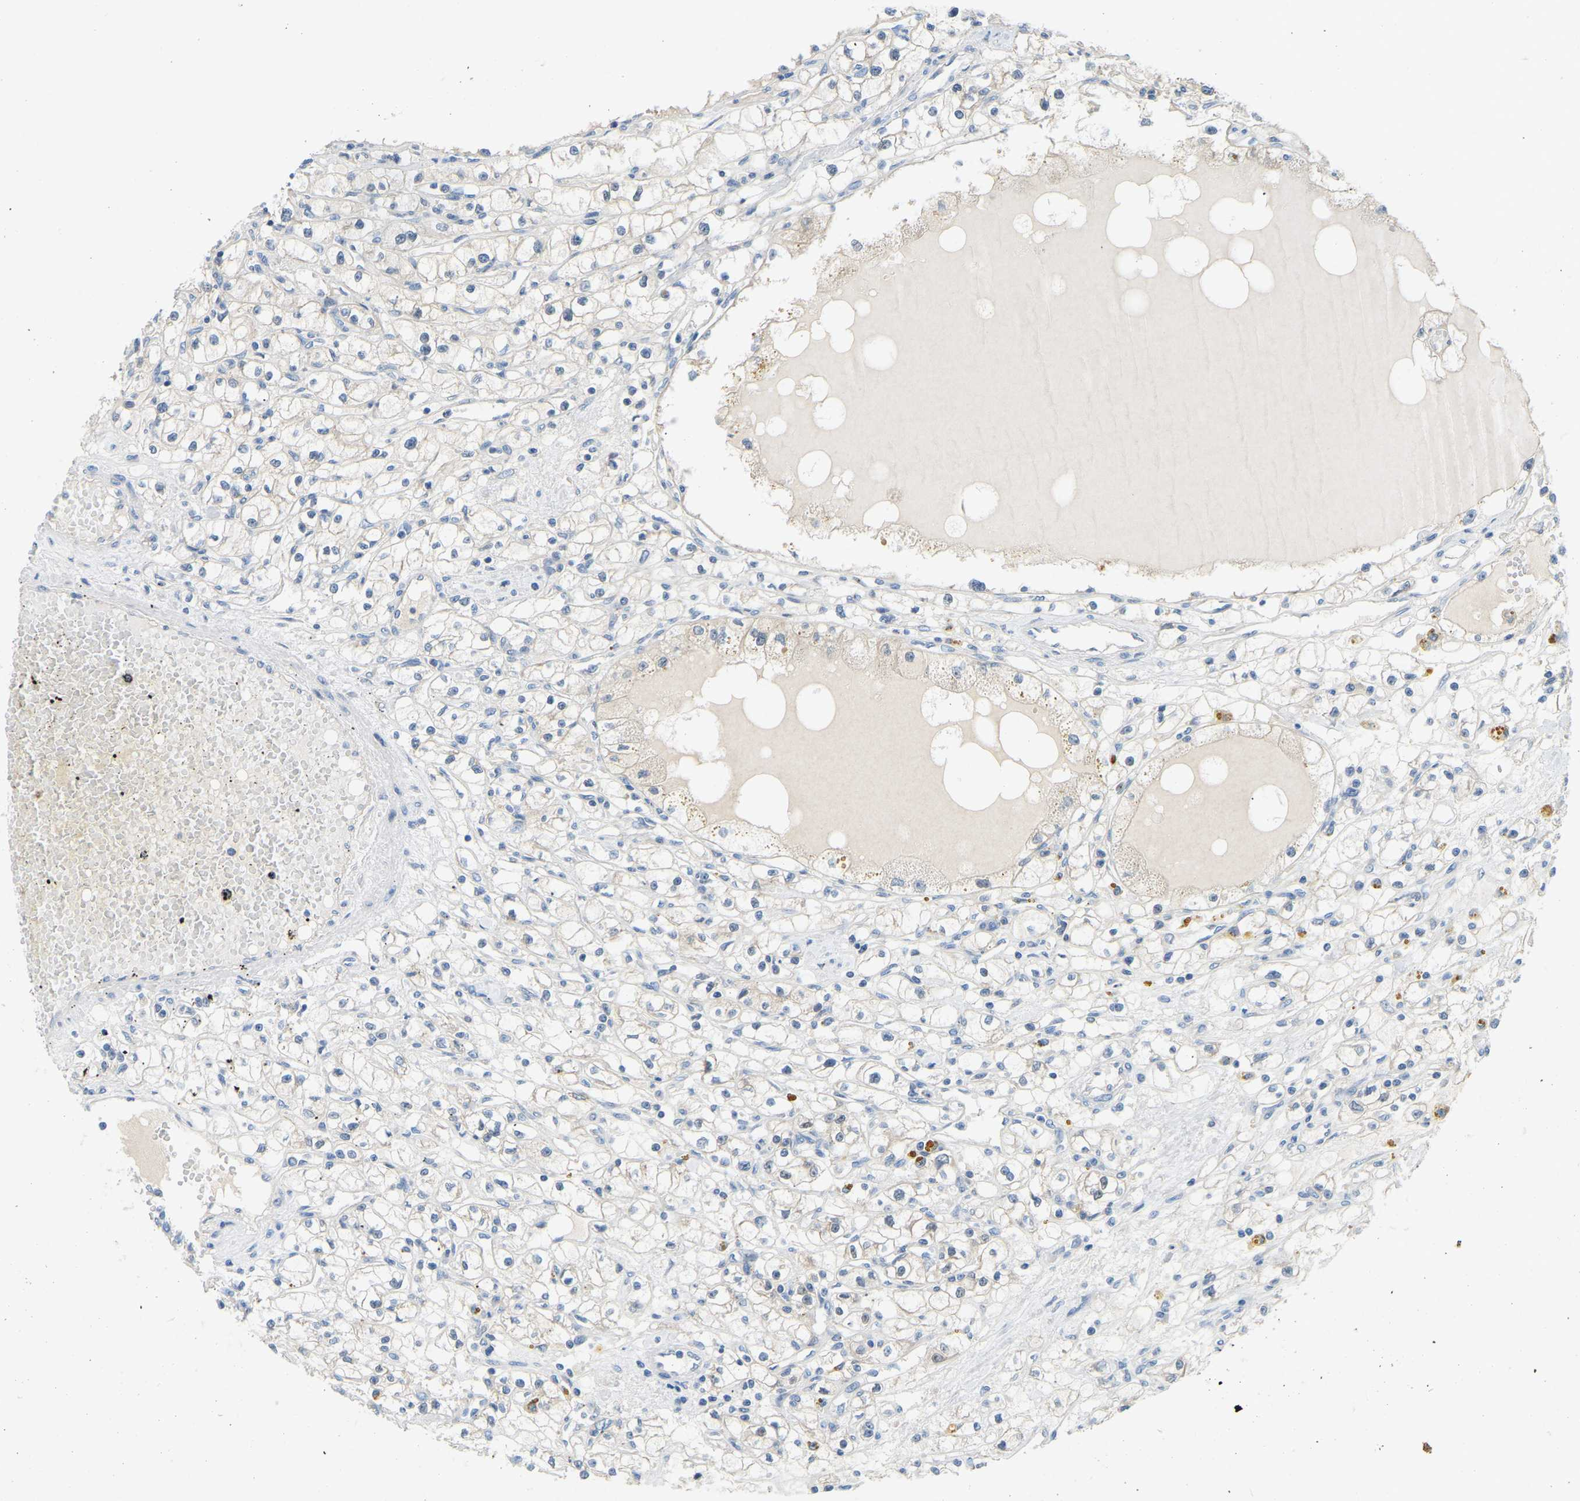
{"staining": {"intensity": "weak", "quantity": "25%-75%", "location": "cytoplasmic/membranous"}, "tissue": "renal cancer", "cell_type": "Tumor cells", "image_type": "cancer", "snomed": [{"axis": "morphology", "description": "Adenocarcinoma, NOS"}, {"axis": "topography", "description": "Kidney"}], "caption": "Protein expression analysis of adenocarcinoma (renal) displays weak cytoplasmic/membranous staining in about 25%-75% of tumor cells.", "gene": "NME8", "patient": {"sex": "male", "age": 56}}